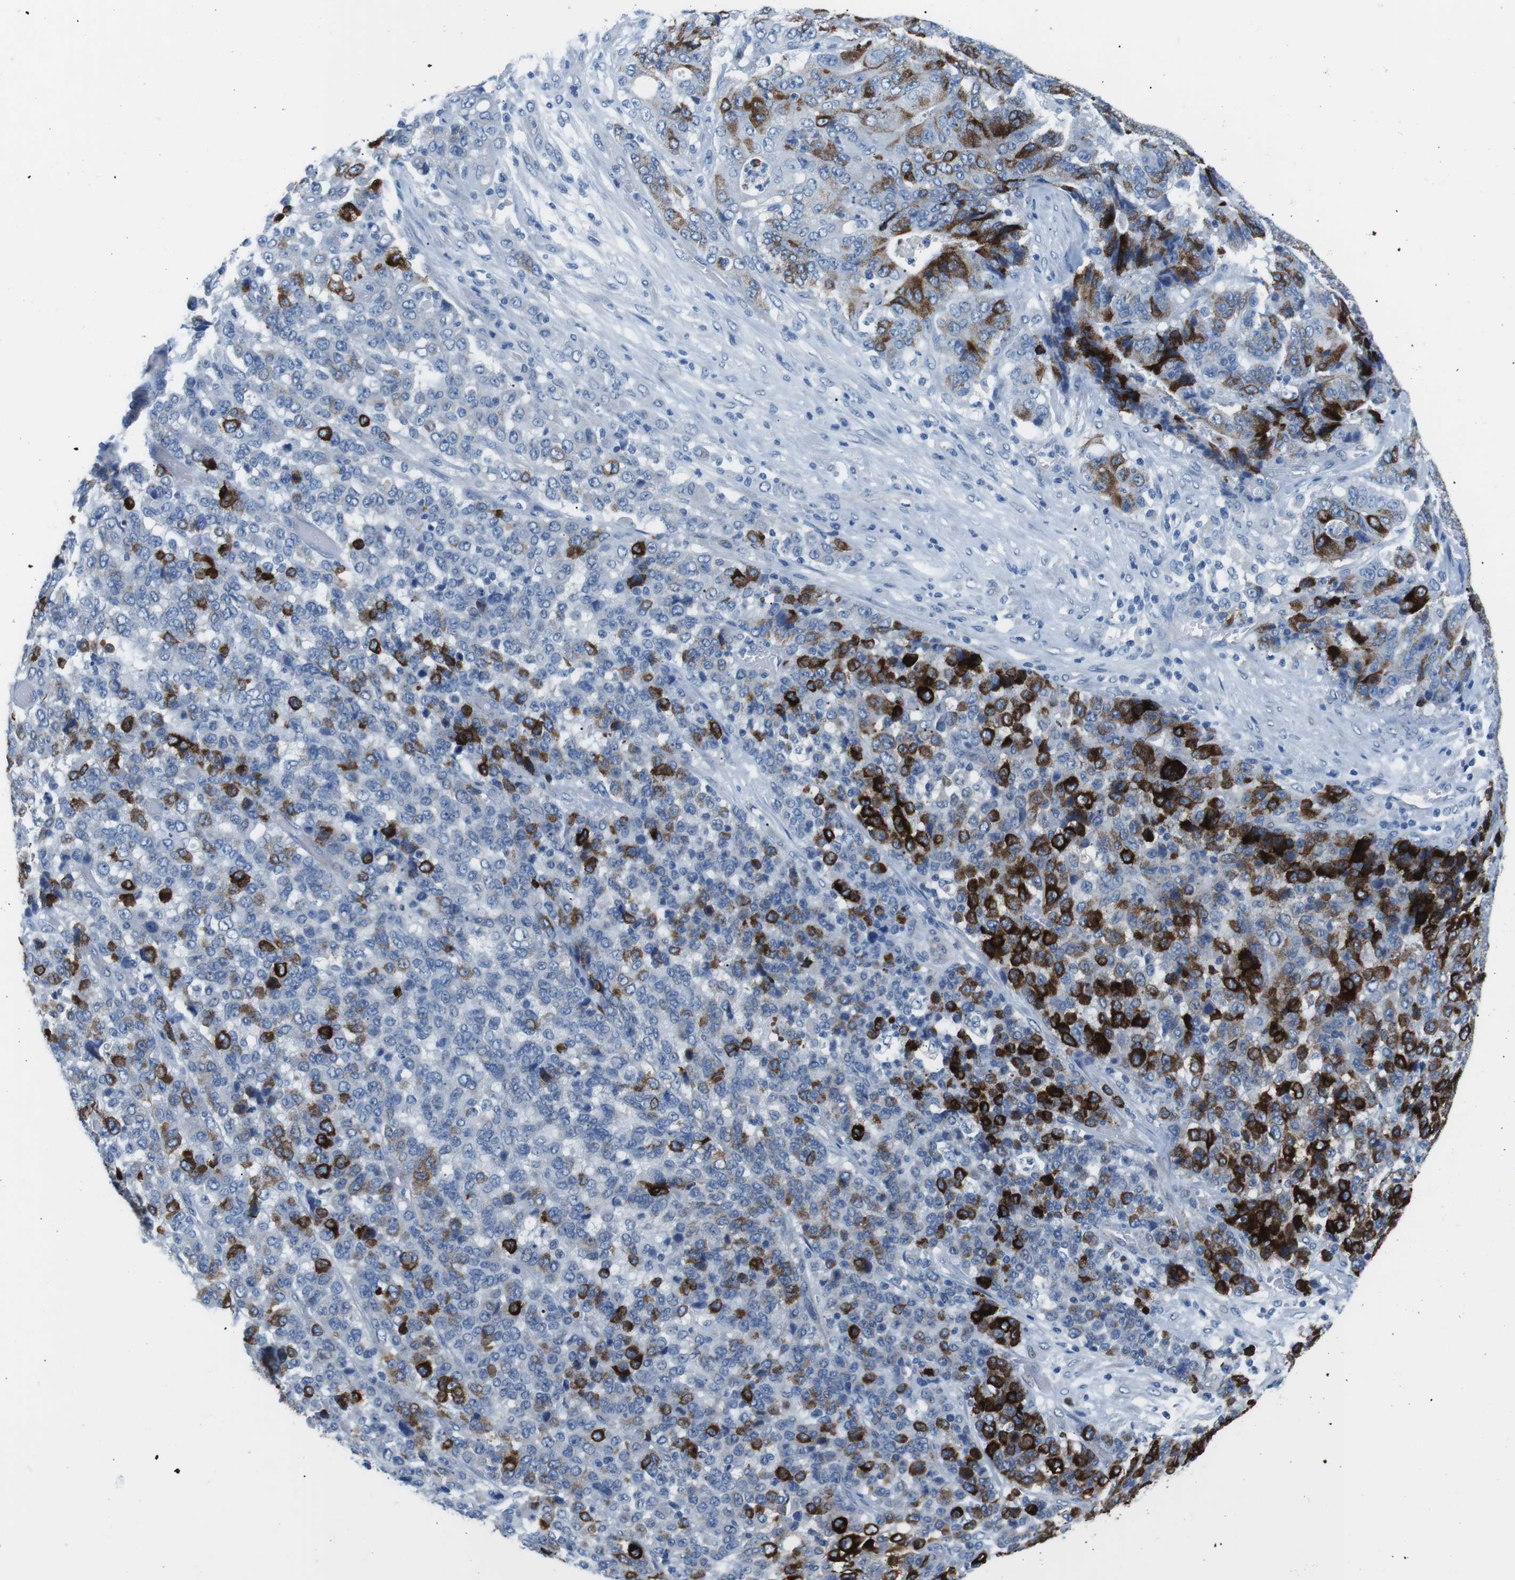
{"staining": {"intensity": "strong", "quantity": "25%-75%", "location": "cytoplasmic/membranous"}, "tissue": "stomach cancer", "cell_type": "Tumor cells", "image_type": "cancer", "snomed": [{"axis": "morphology", "description": "Adenocarcinoma, NOS"}, {"axis": "topography", "description": "Stomach"}], "caption": "A histopathology image of human stomach cancer (adenocarcinoma) stained for a protein exhibits strong cytoplasmic/membranous brown staining in tumor cells. The protein of interest is shown in brown color, while the nuclei are stained blue.", "gene": "MUC2", "patient": {"sex": "female", "age": 73}}